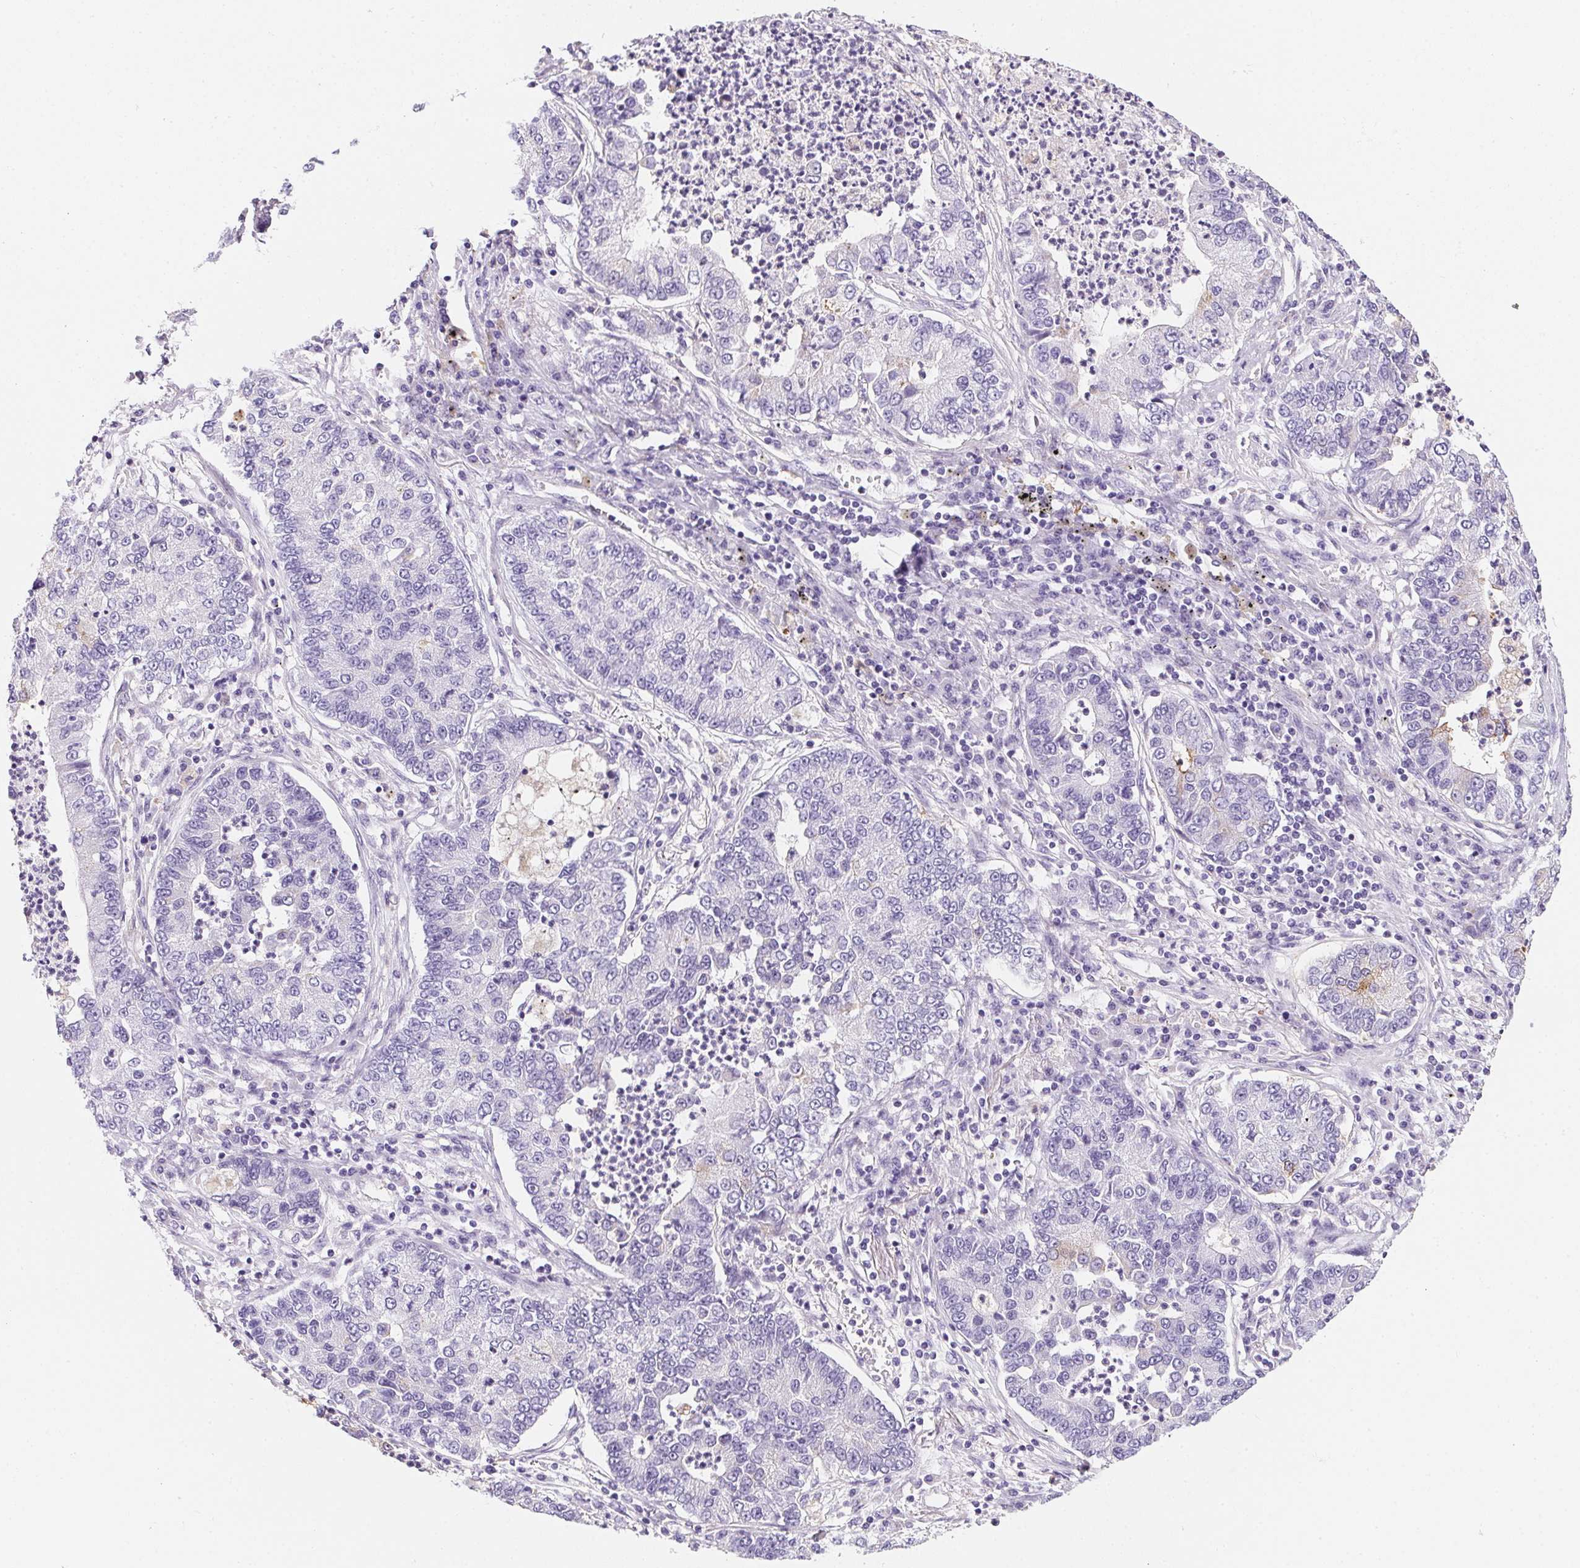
{"staining": {"intensity": "negative", "quantity": "none", "location": "none"}, "tissue": "lung cancer", "cell_type": "Tumor cells", "image_type": "cancer", "snomed": [{"axis": "morphology", "description": "Adenocarcinoma, NOS"}, {"axis": "topography", "description": "Lung"}], "caption": "Lung cancer (adenocarcinoma) was stained to show a protein in brown. There is no significant staining in tumor cells. The staining was performed using DAB (3,3'-diaminobenzidine) to visualize the protein expression in brown, while the nuclei were stained in blue with hematoxylin (Magnification: 20x).", "gene": "AQP5", "patient": {"sex": "female", "age": 57}}